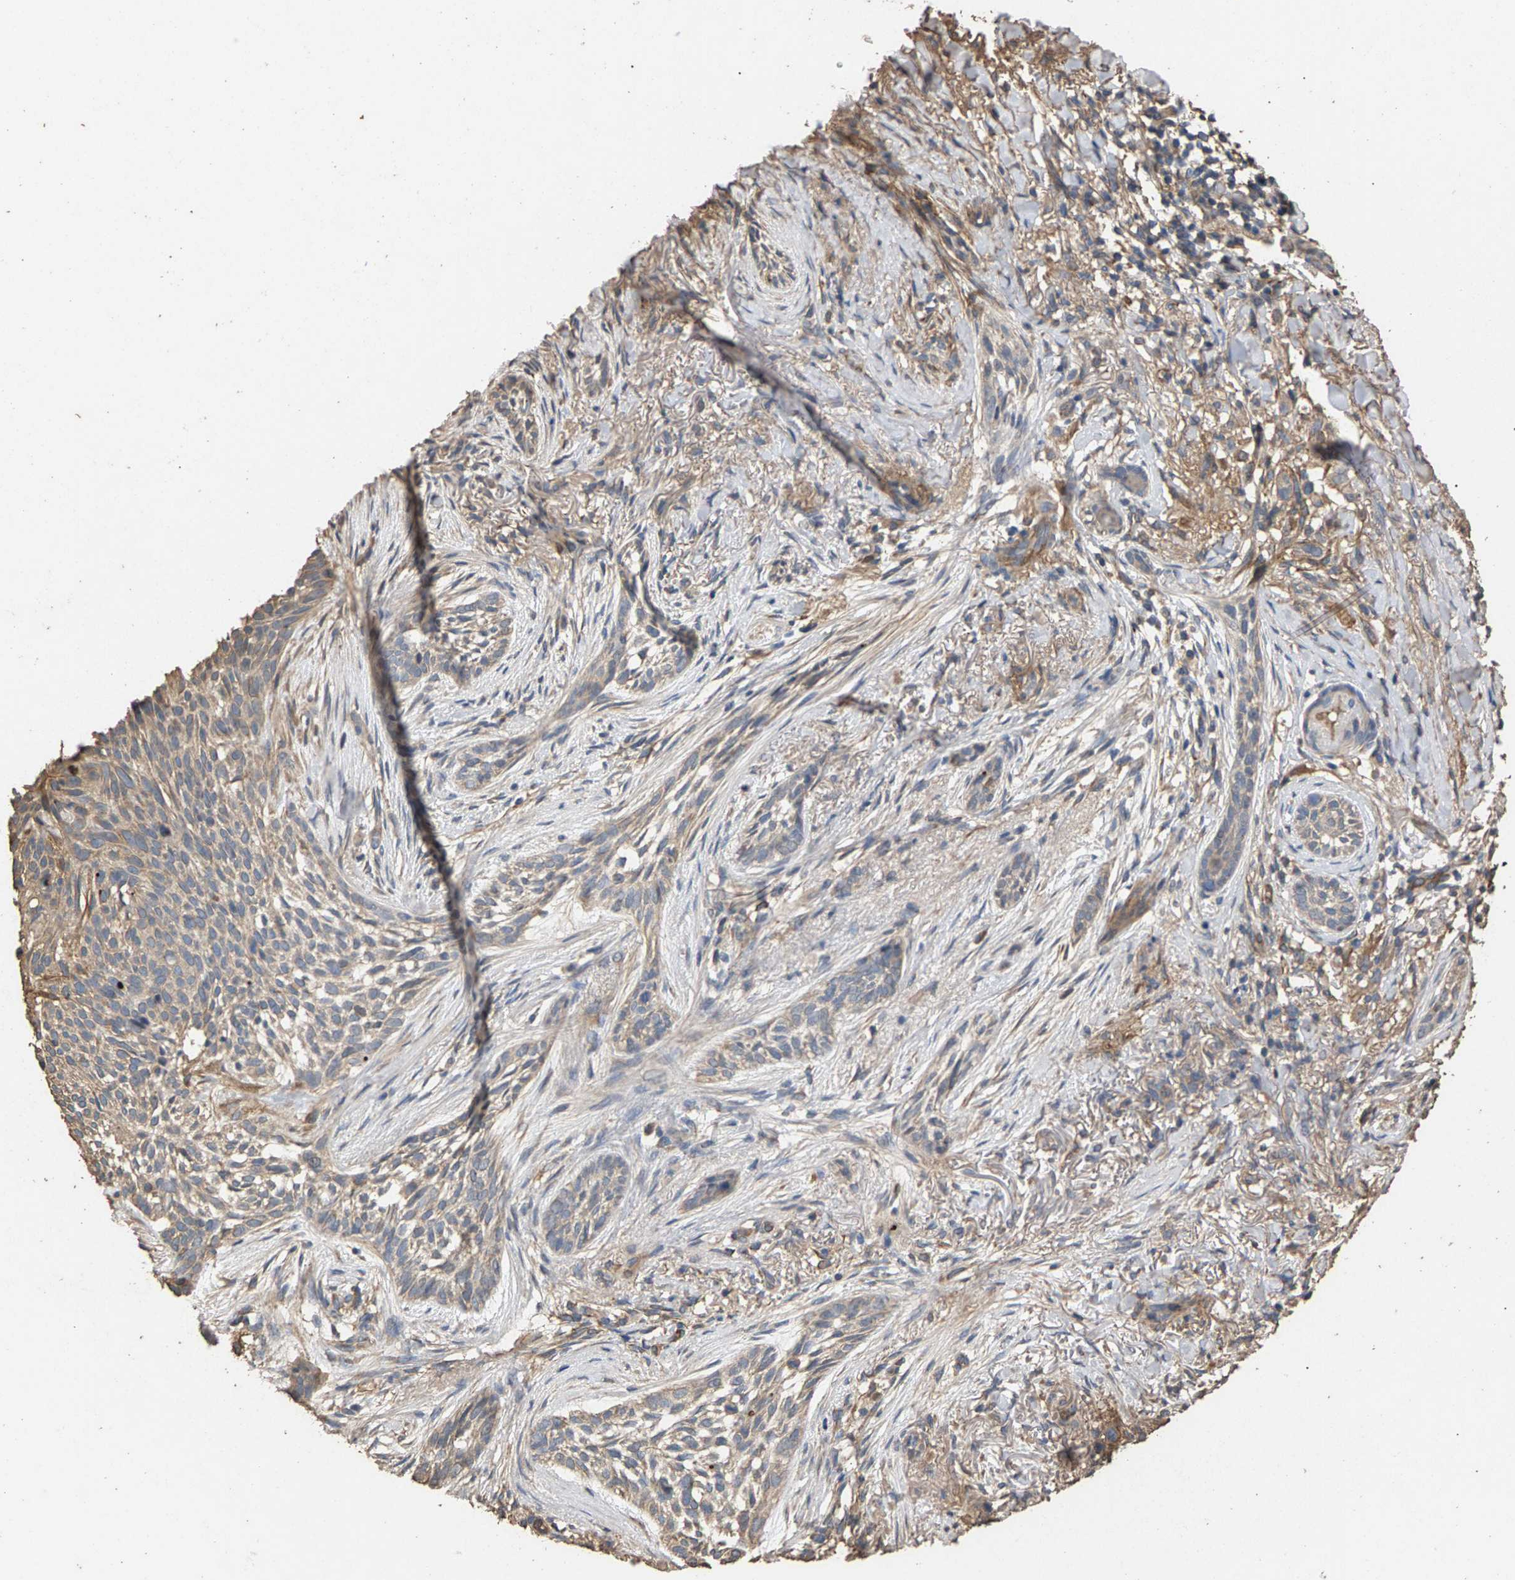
{"staining": {"intensity": "weak", "quantity": "<25%", "location": "cytoplasmic/membranous"}, "tissue": "skin cancer", "cell_type": "Tumor cells", "image_type": "cancer", "snomed": [{"axis": "morphology", "description": "Basal cell carcinoma"}, {"axis": "topography", "description": "Skin"}], "caption": "High power microscopy micrograph of an immunohistochemistry micrograph of basal cell carcinoma (skin), revealing no significant staining in tumor cells.", "gene": "HTRA3", "patient": {"sex": "female", "age": 88}}